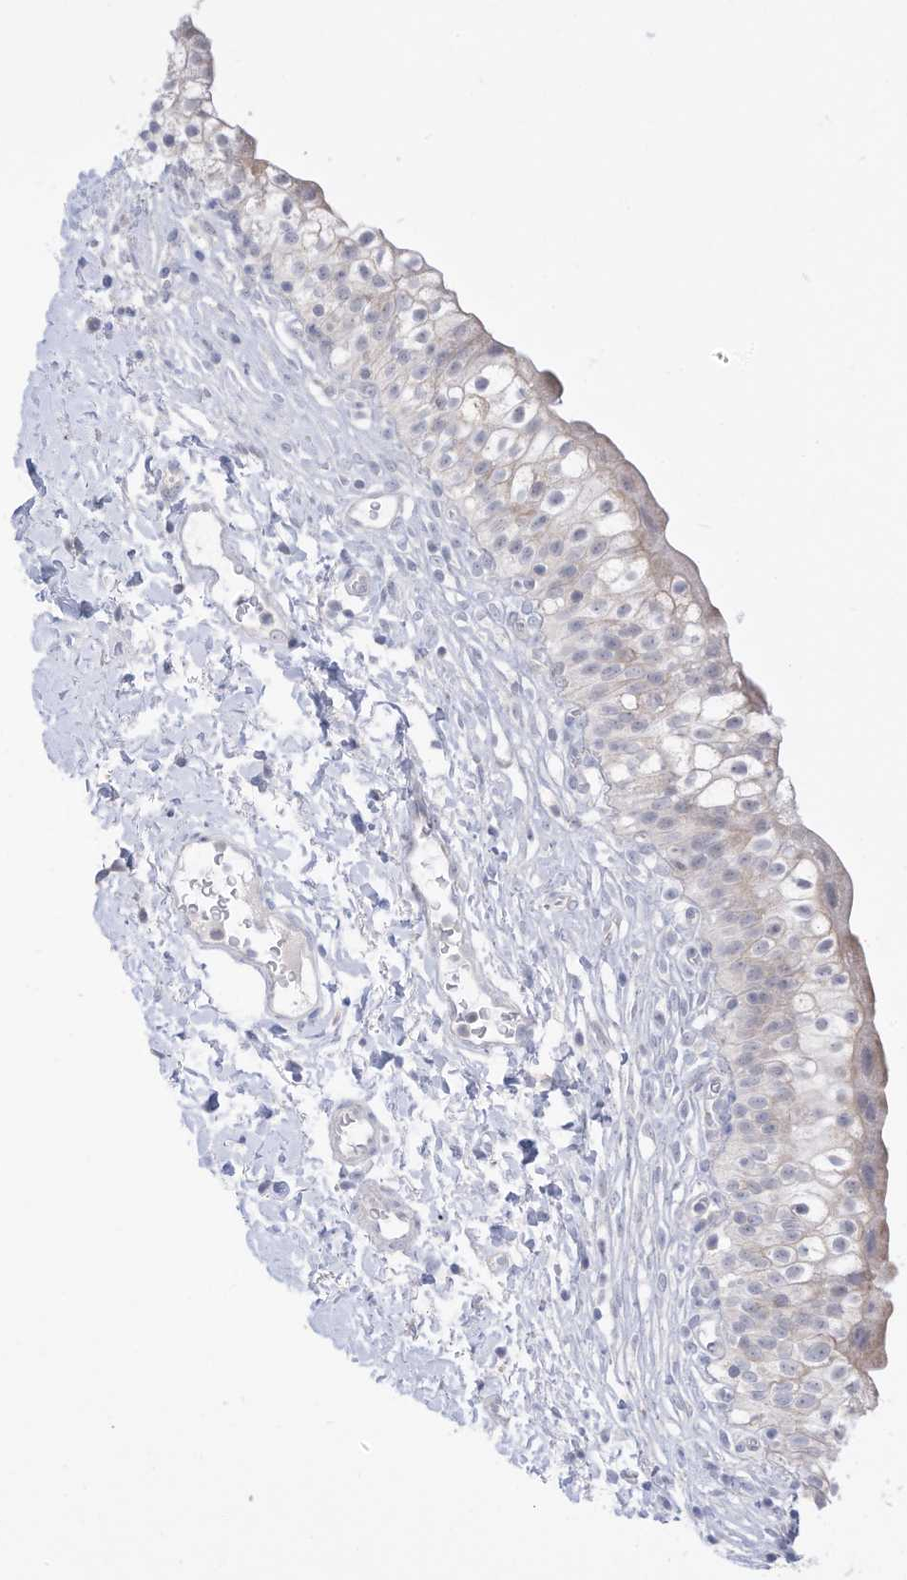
{"staining": {"intensity": "negative", "quantity": "none", "location": "none"}, "tissue": "urinary bladder", "cell_type": "Urothelial cells", "image_type": "normal", "snomed": [{"axis": "morphology", "description": "Normal tissue, NOS"}, {"axis": "topography", "description": "Urinary bladder"}], "caption": "This is a micrograph of immunohistochemistry (IHC) staining of benign urinary bladder, which shows no positivity in urothelial cells. Nuclei are stained in blue.", "gene": "OGT", "patient": {"sex": "male", "age": 55}}